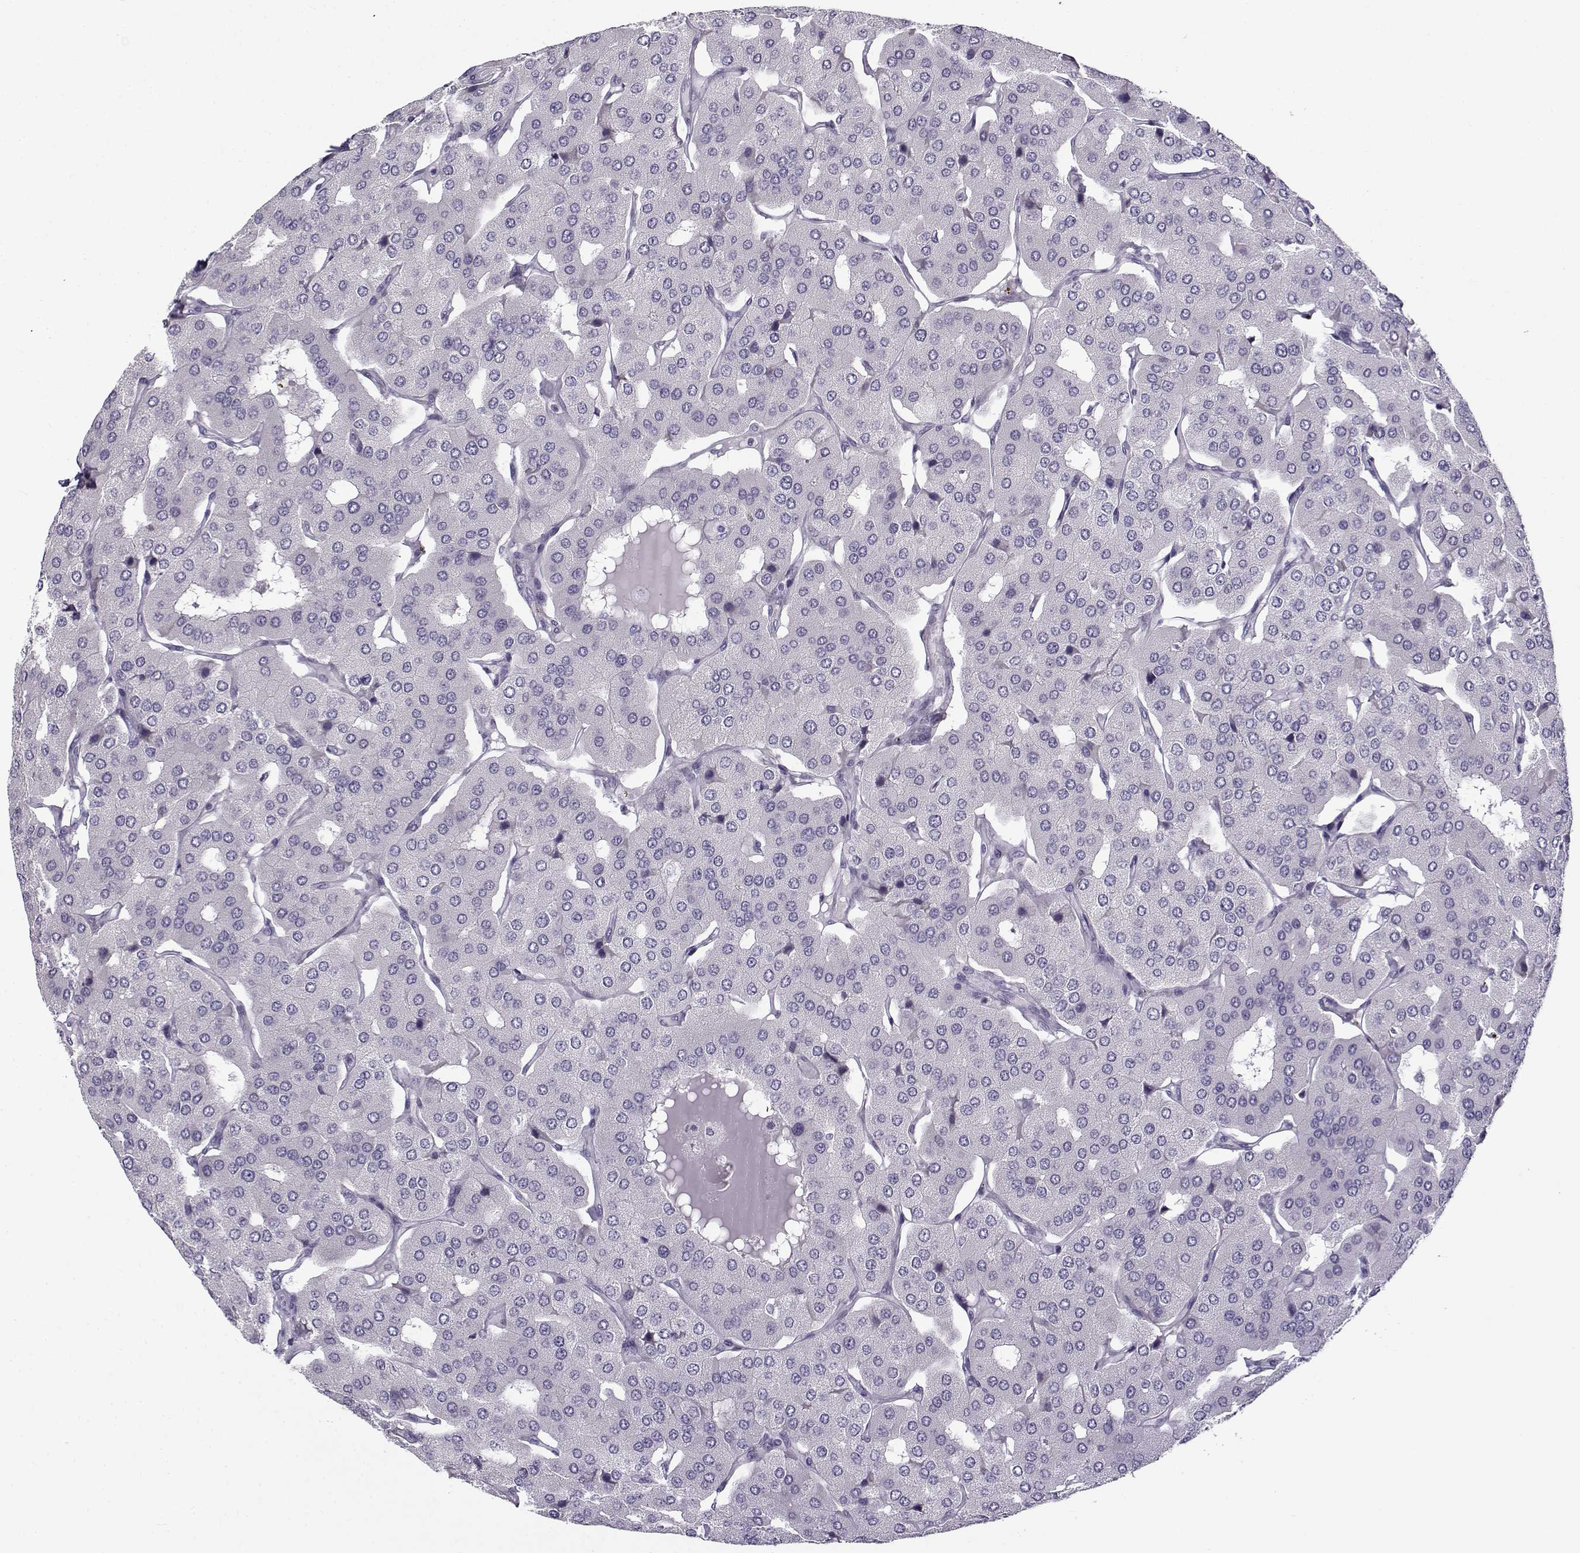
{"staining": {"intensity": "negative", "quantity": "none", "location": "none"}, "tissue": "parathyroid gland", "cell_type": "Glandular cells", "image_type": "normal", "snomed": [{"axis": "morphology", "description": "Normal tissue, NOS"}, {"axis": "morphology", "description": "Adenoma, NOS"}, {"axis": "topography", "description": "Parathyroid gland"}], "caption": "Photomicrograph shows no protein positivity in glandular cells of benign parathyroid gland.", "gene": "TEX55", "patient": {"sex": "female", "age": 86}}